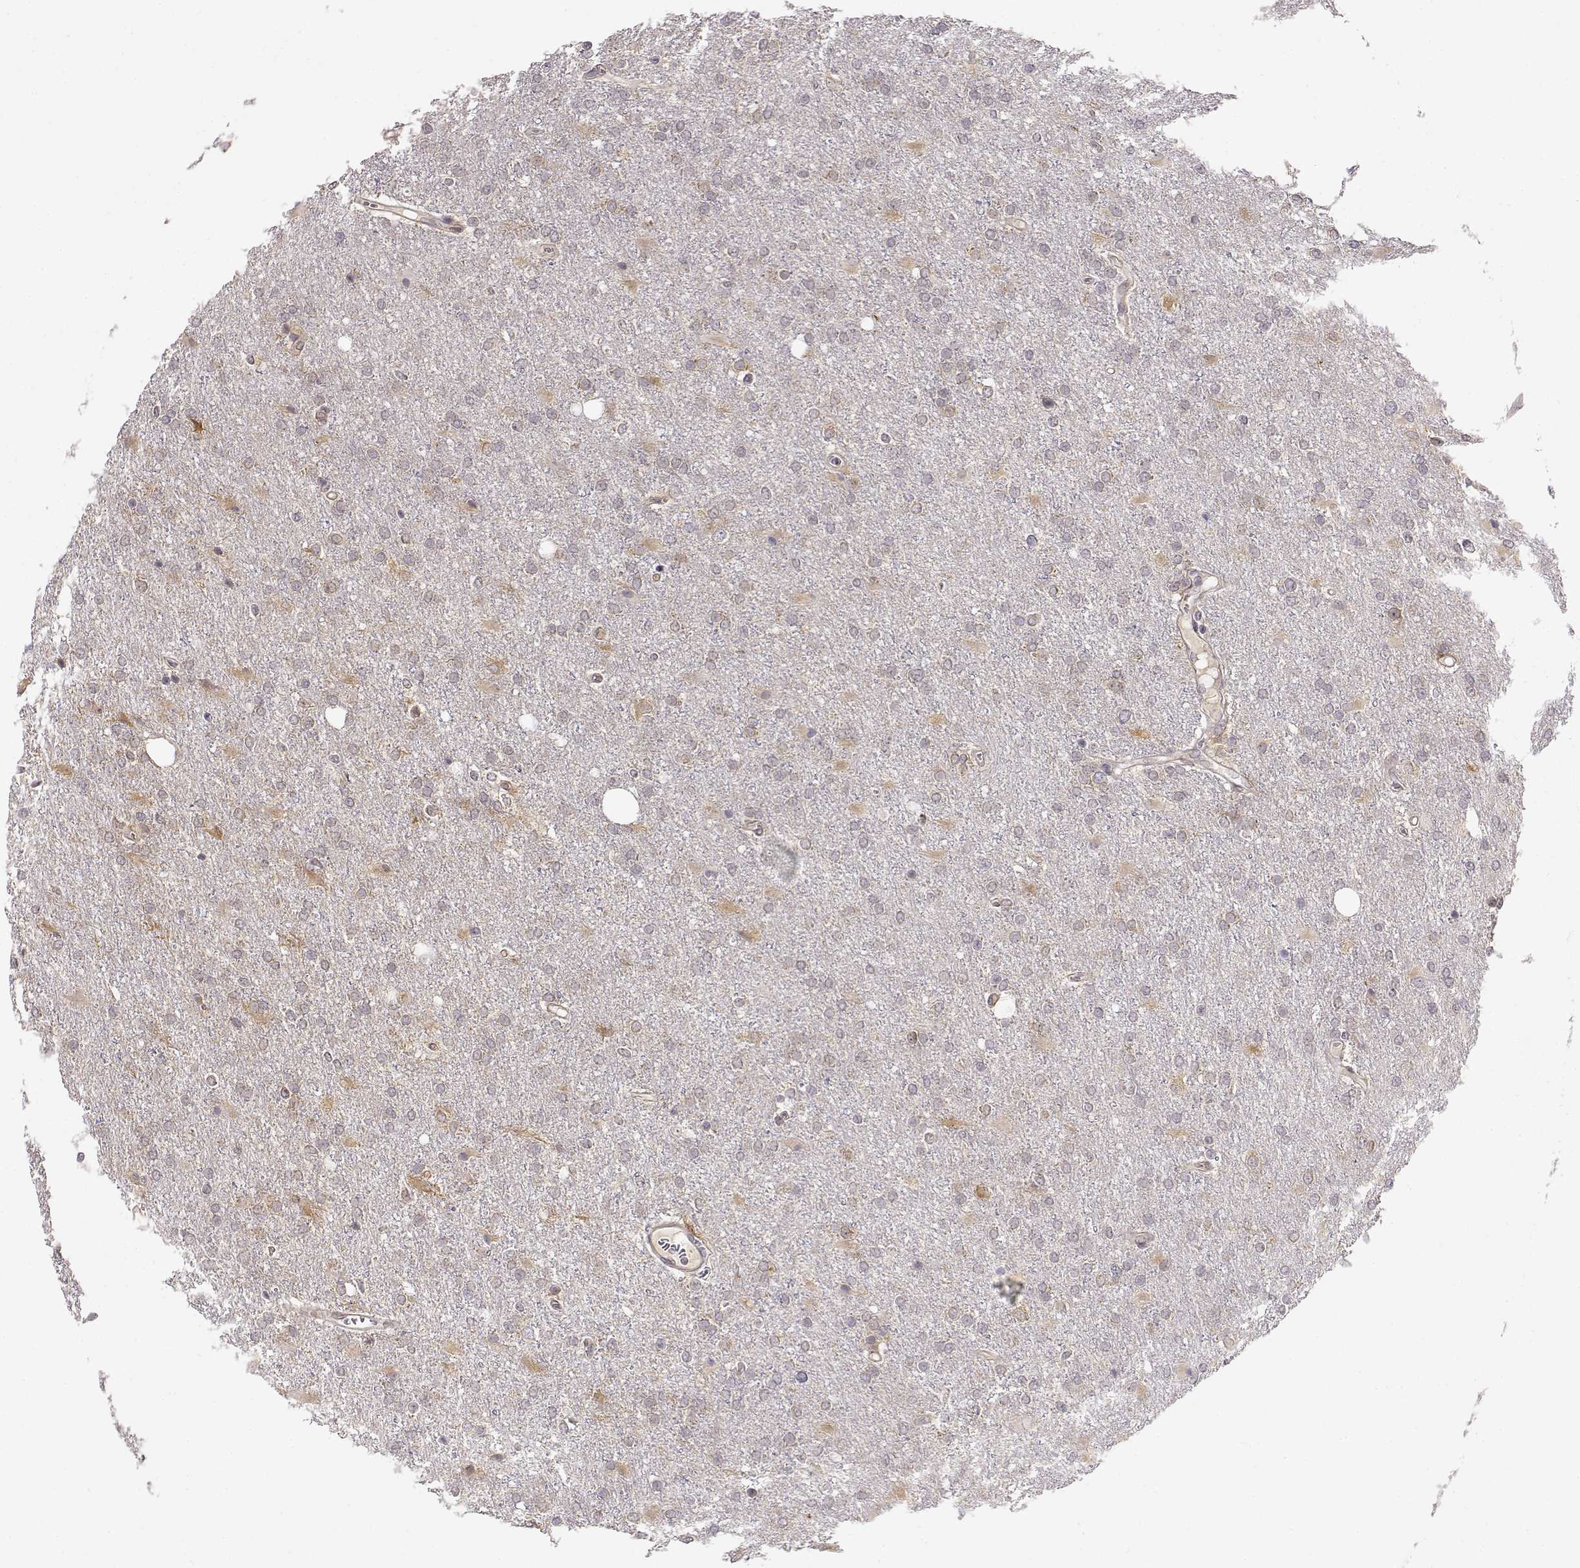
{"staining": {"intensity": "negative", "quantity": "none", "location": "none"}, "tissue": "glioma", "cell_type": "Tumor cells", "image_type": "cancer", "snomed": [{"axis": "morphology", "description": "Glioma, malignant, High grade"}, {"axis": "topography", "description": "Cerebral cortex"}], "caption": "The IHC micrograph has no significant positivity in tumor cells of malignant glioma (high-grade) tissue. (DAB (3,3'-diaminobenzidine) immunohistochemistry (IHC) visualized using brightfield microscopy, high magnification).", "gene": "ERGIC2", "patient": {"sex": "male", "age": 70}}